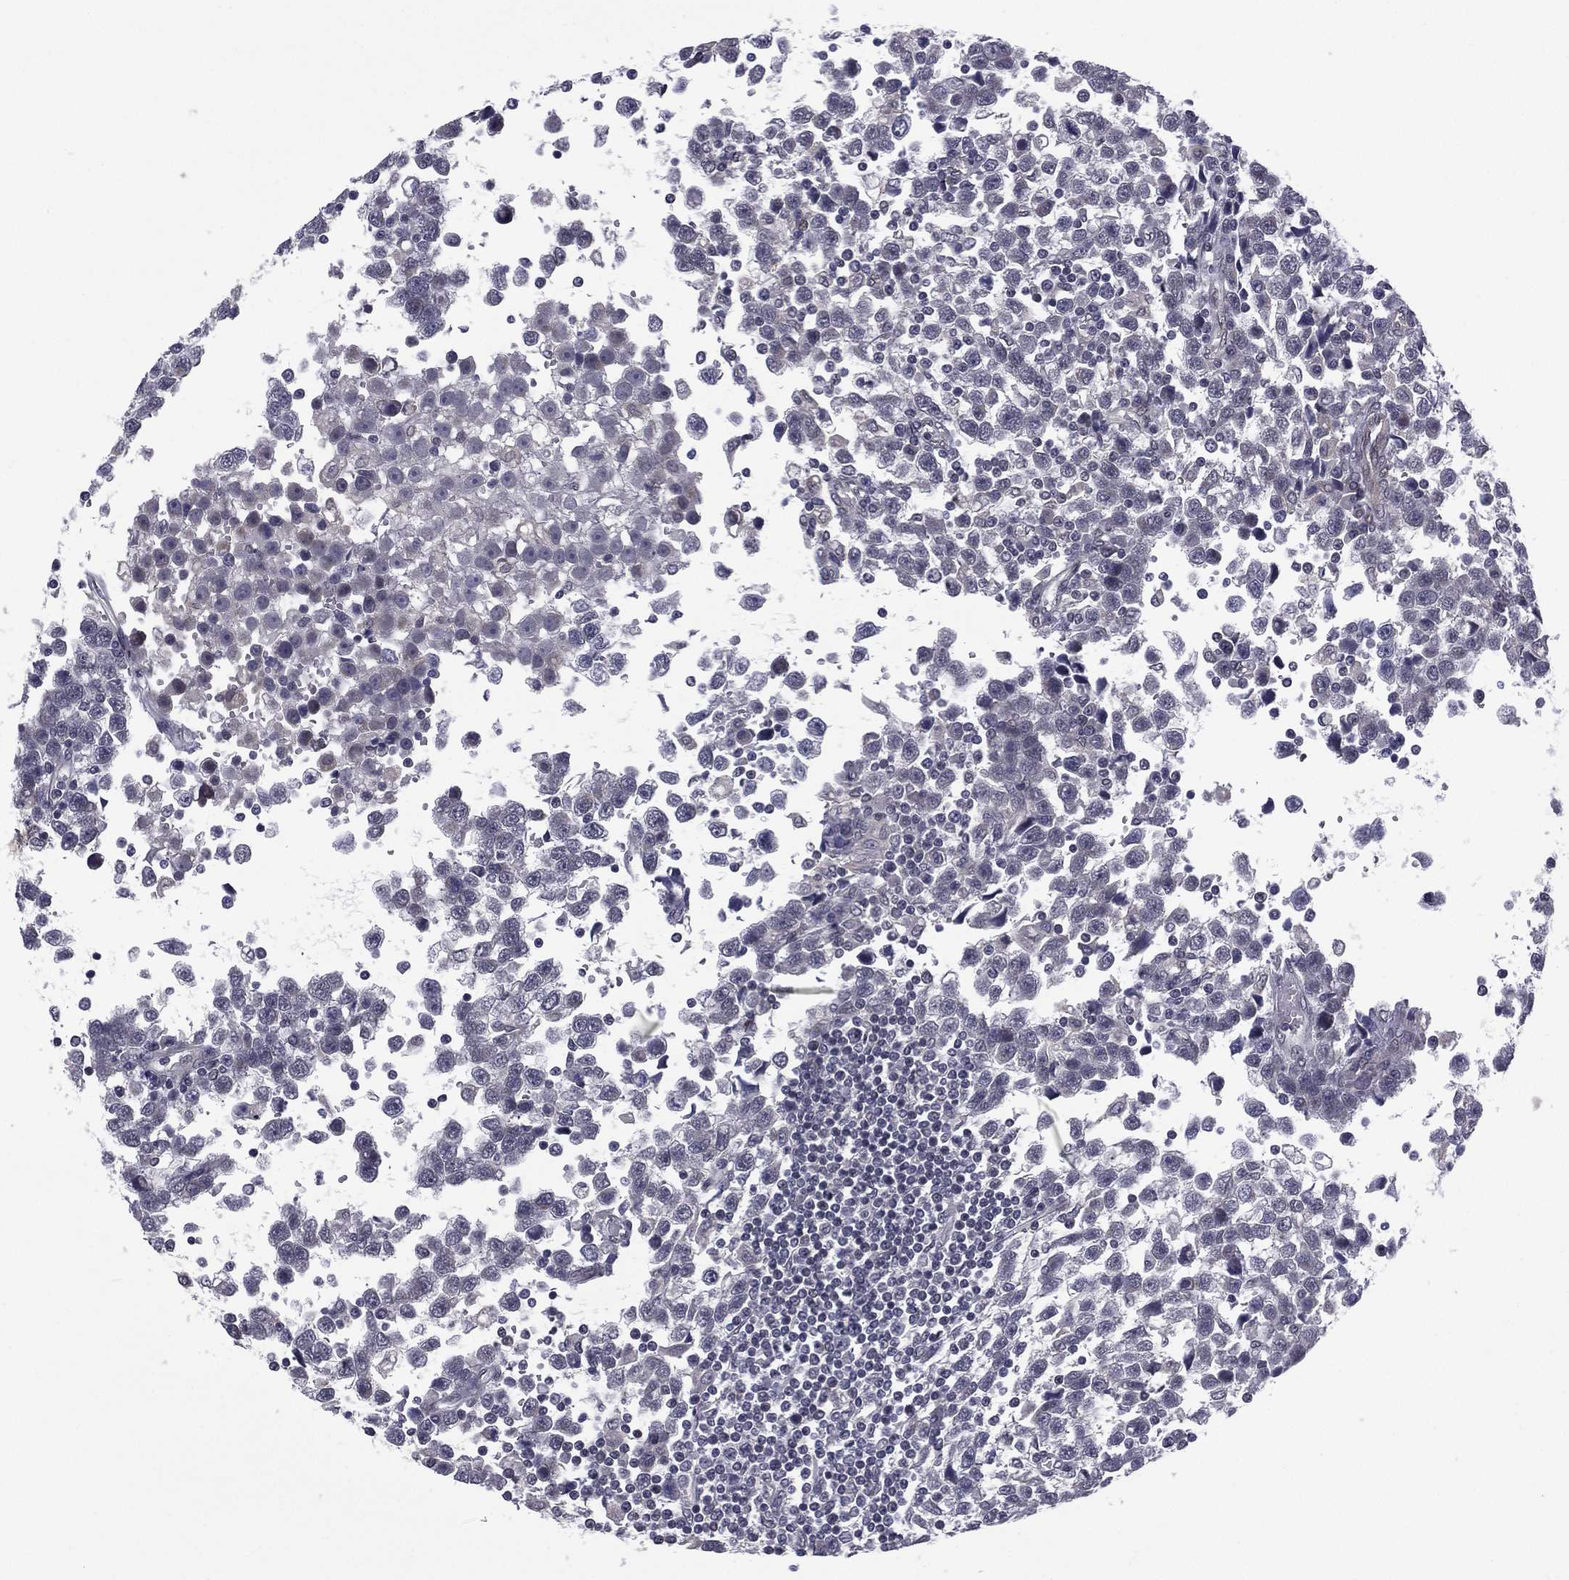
{"staining": {"intensity": "negative", "quantity": "none", "location": "none"}, "tissue": "testis cancer", "cell_type": "Tumor cells", "image_type": "cancer", "snomed": [{"axis": "morphology", "description": "Seminoma, NOS"}, {"axis": "topography", "description": "Testis"}], "caption": "Tumor cells show no significant staining in testis cancer (seminoma). The staining was performed using DAB to visualize the protein expression in brown, while the nuclei were stained in blue with hematoxylin (Magnification: 20x).", "gene": "ACTRT2", "patient": {"sex": "male", "age": 34}}